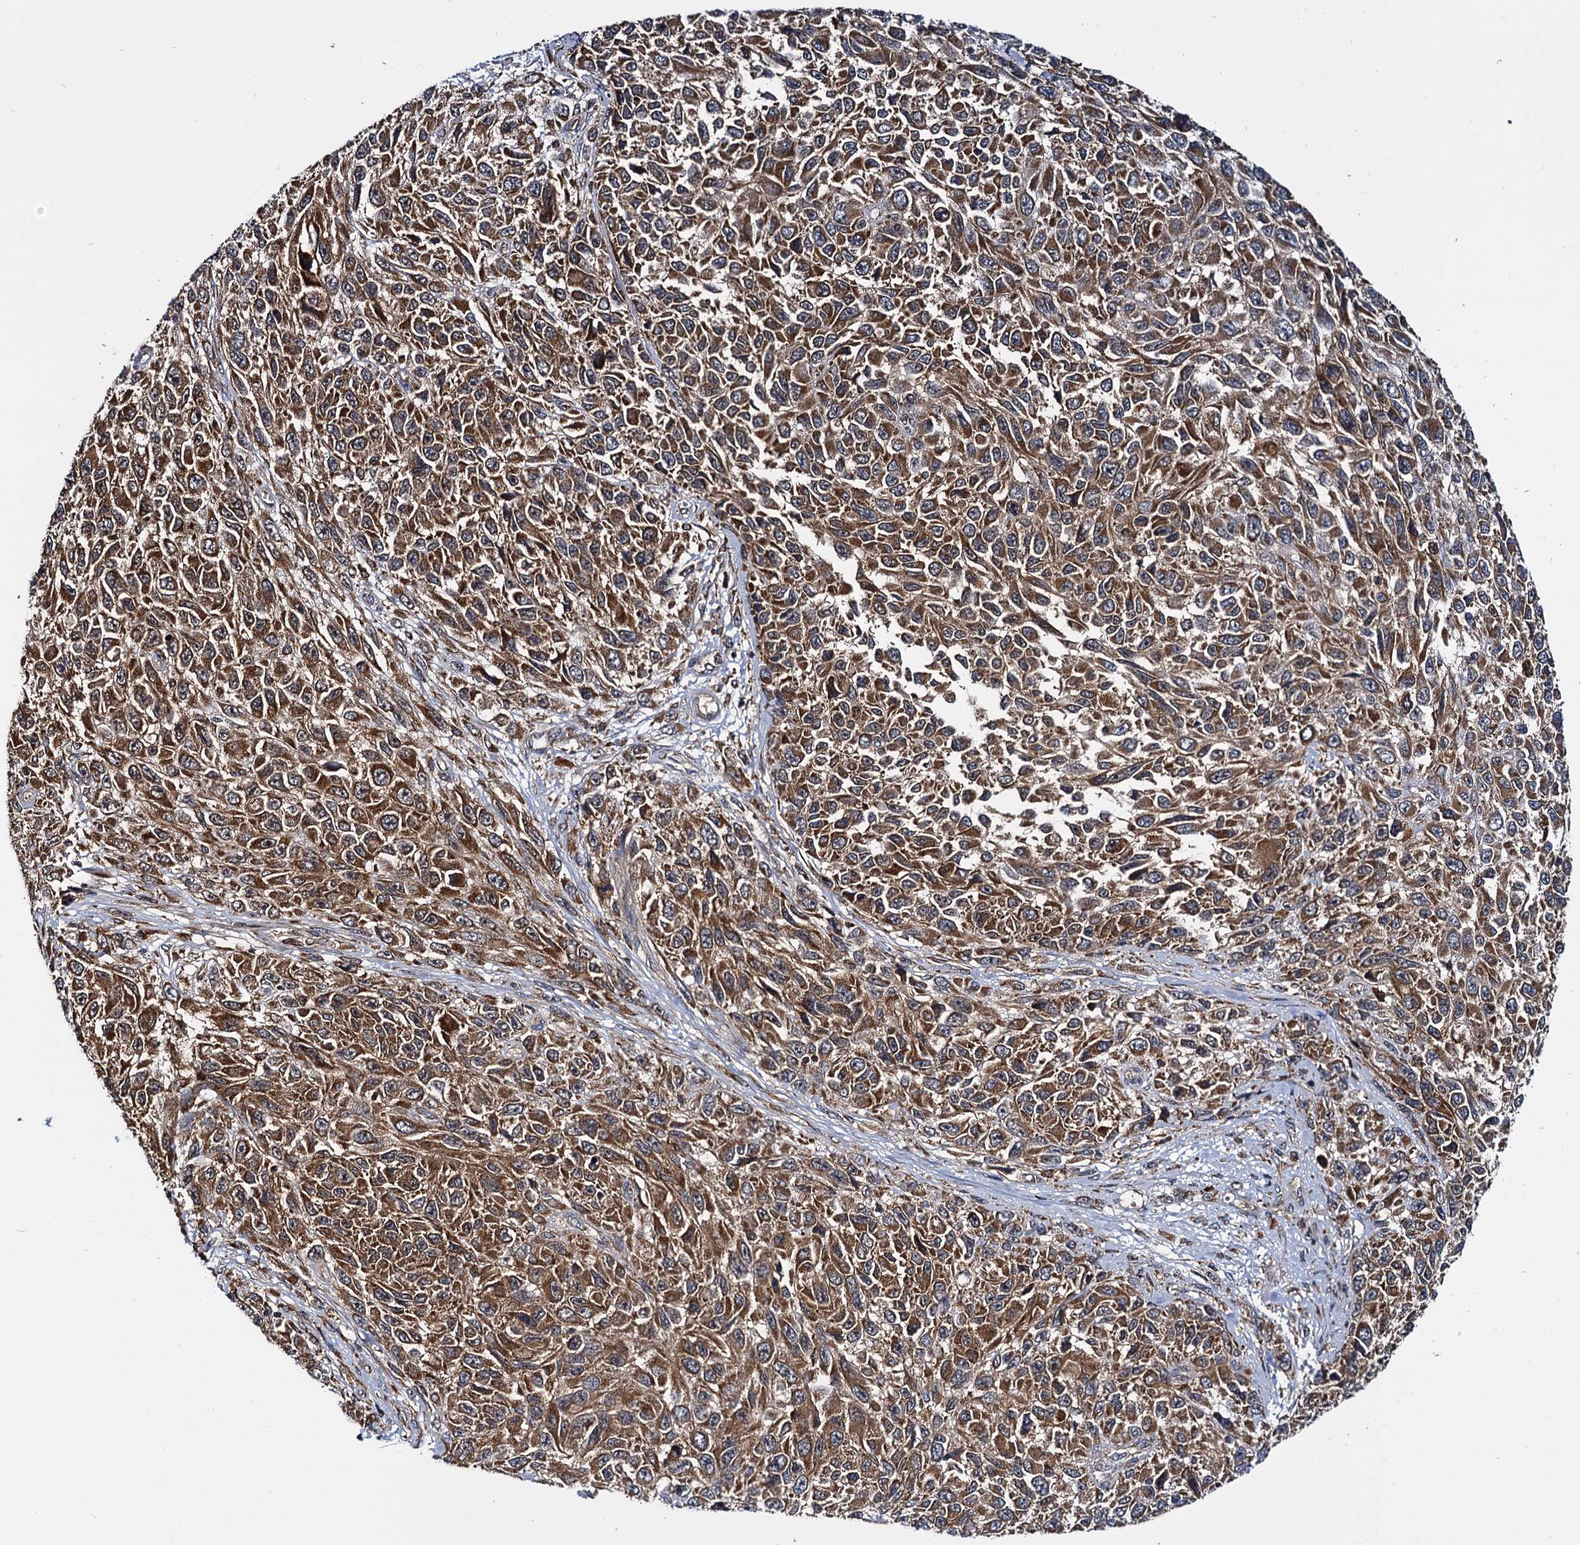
{"staining": {"intensity": "moderate", "quantity": ">75%", "location": "cytoplasmic/membranous"}, "tissue": "melanoma", "cell_type": "Tumor cells", "image_type": "cancer", "snomed": [{"axis": "morphology", "description": "Normal tissue, NOS"}, {"axis": "morphology", "description": "Malignant melanoma, NOS"}, {"axis": "topography", "description": "Skin"}], "caption": "Protein analysis of melanoma tissue exhibits moderate cytoplasmic/membranous staining in about >75% of tumor cells.", "gene": "UFM1", "patient": {"sex": "female", "age": 96}}